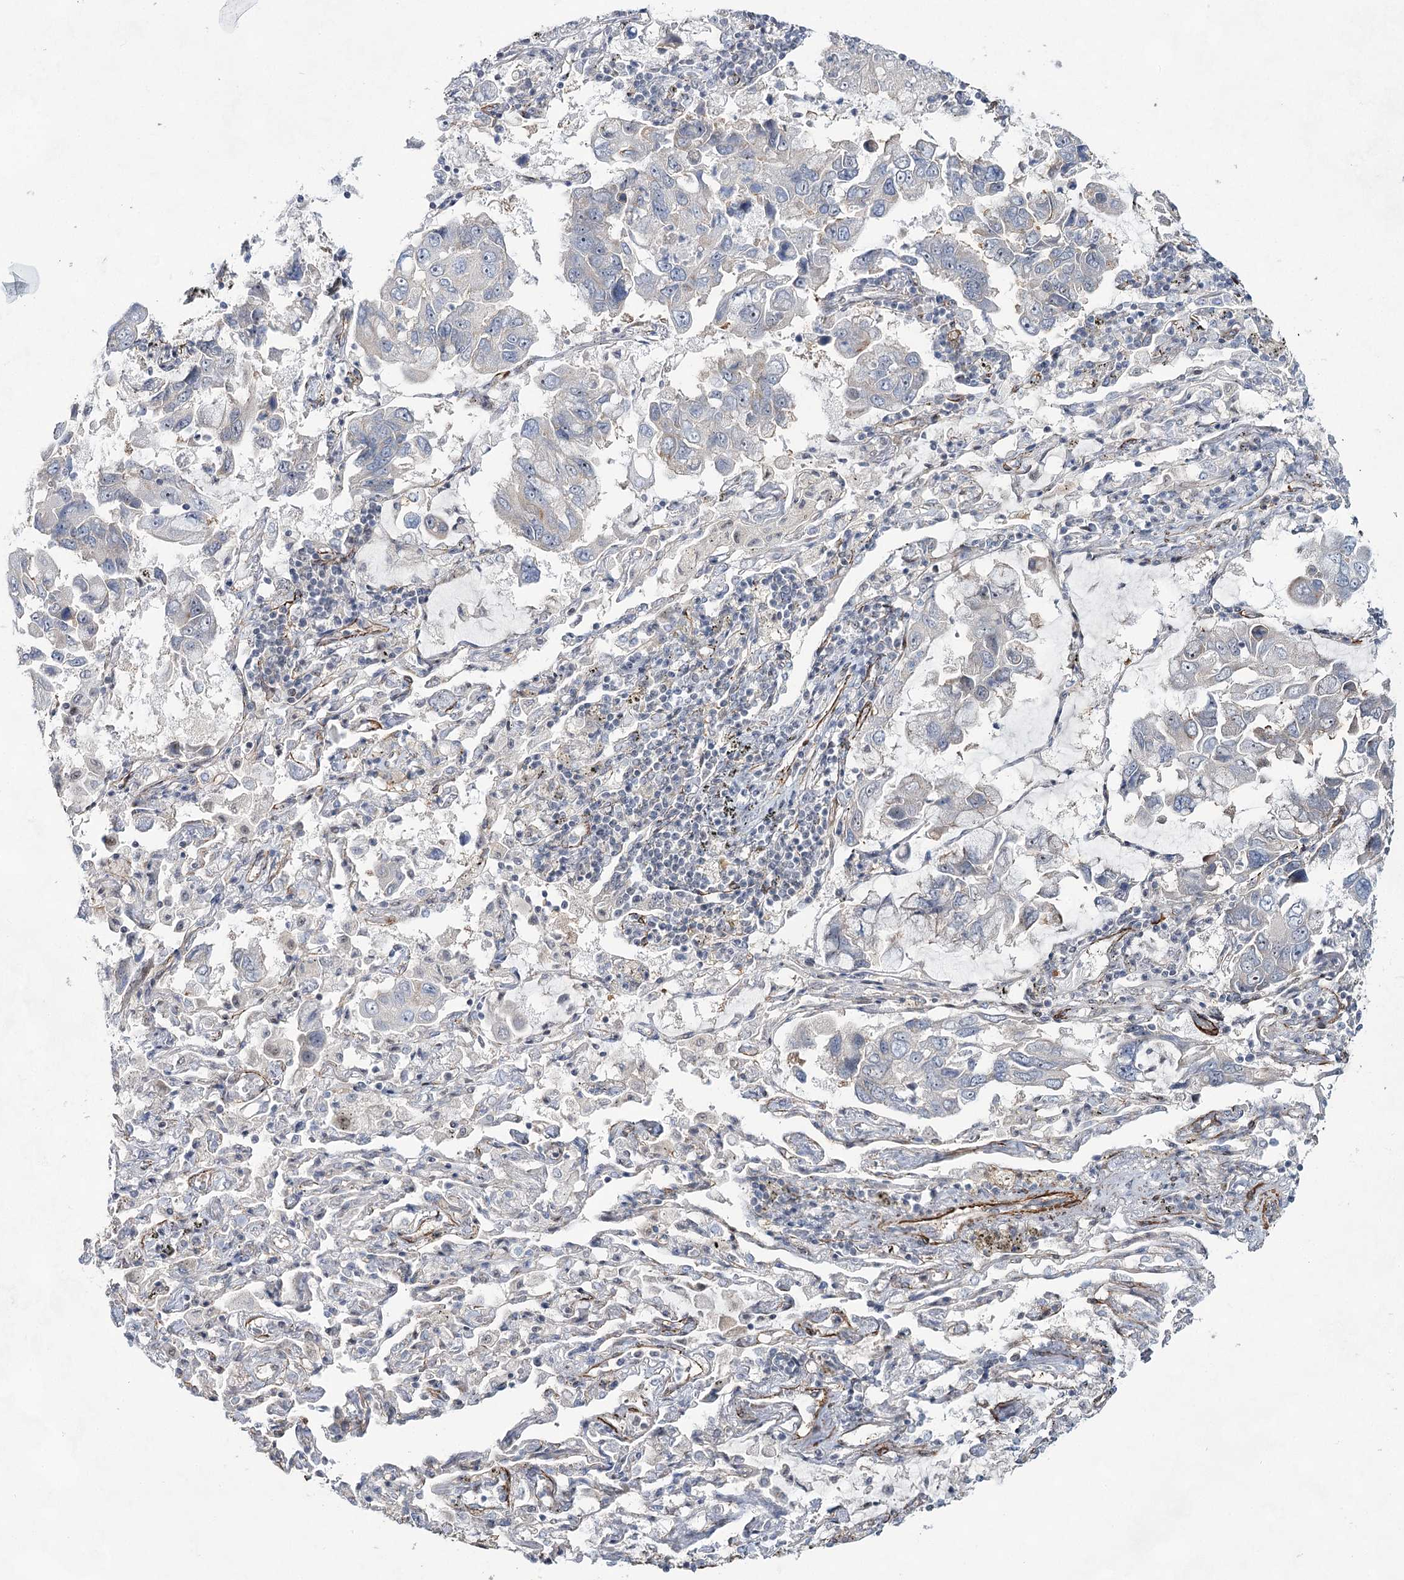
{"staining": {"intensity": "negative", "quantity": "none", "location": "none"}, "tissue": "lung cancer", "cell_type": "Tumor cells", "image_type": "cancer", "snomed": [{"axis": "morphology", "description": "Adenocarcinoma, NOS"}, {"axis": "topography", "description": "Lung"}], "caption": "Tumor cells are negative for brown protein staining in adenocarcinoma (lung). (DAB immunohistochemistry (IHC), high magnification).", "gene": "CWF19L1", "patient": {"sex": "male", "age": 64}}